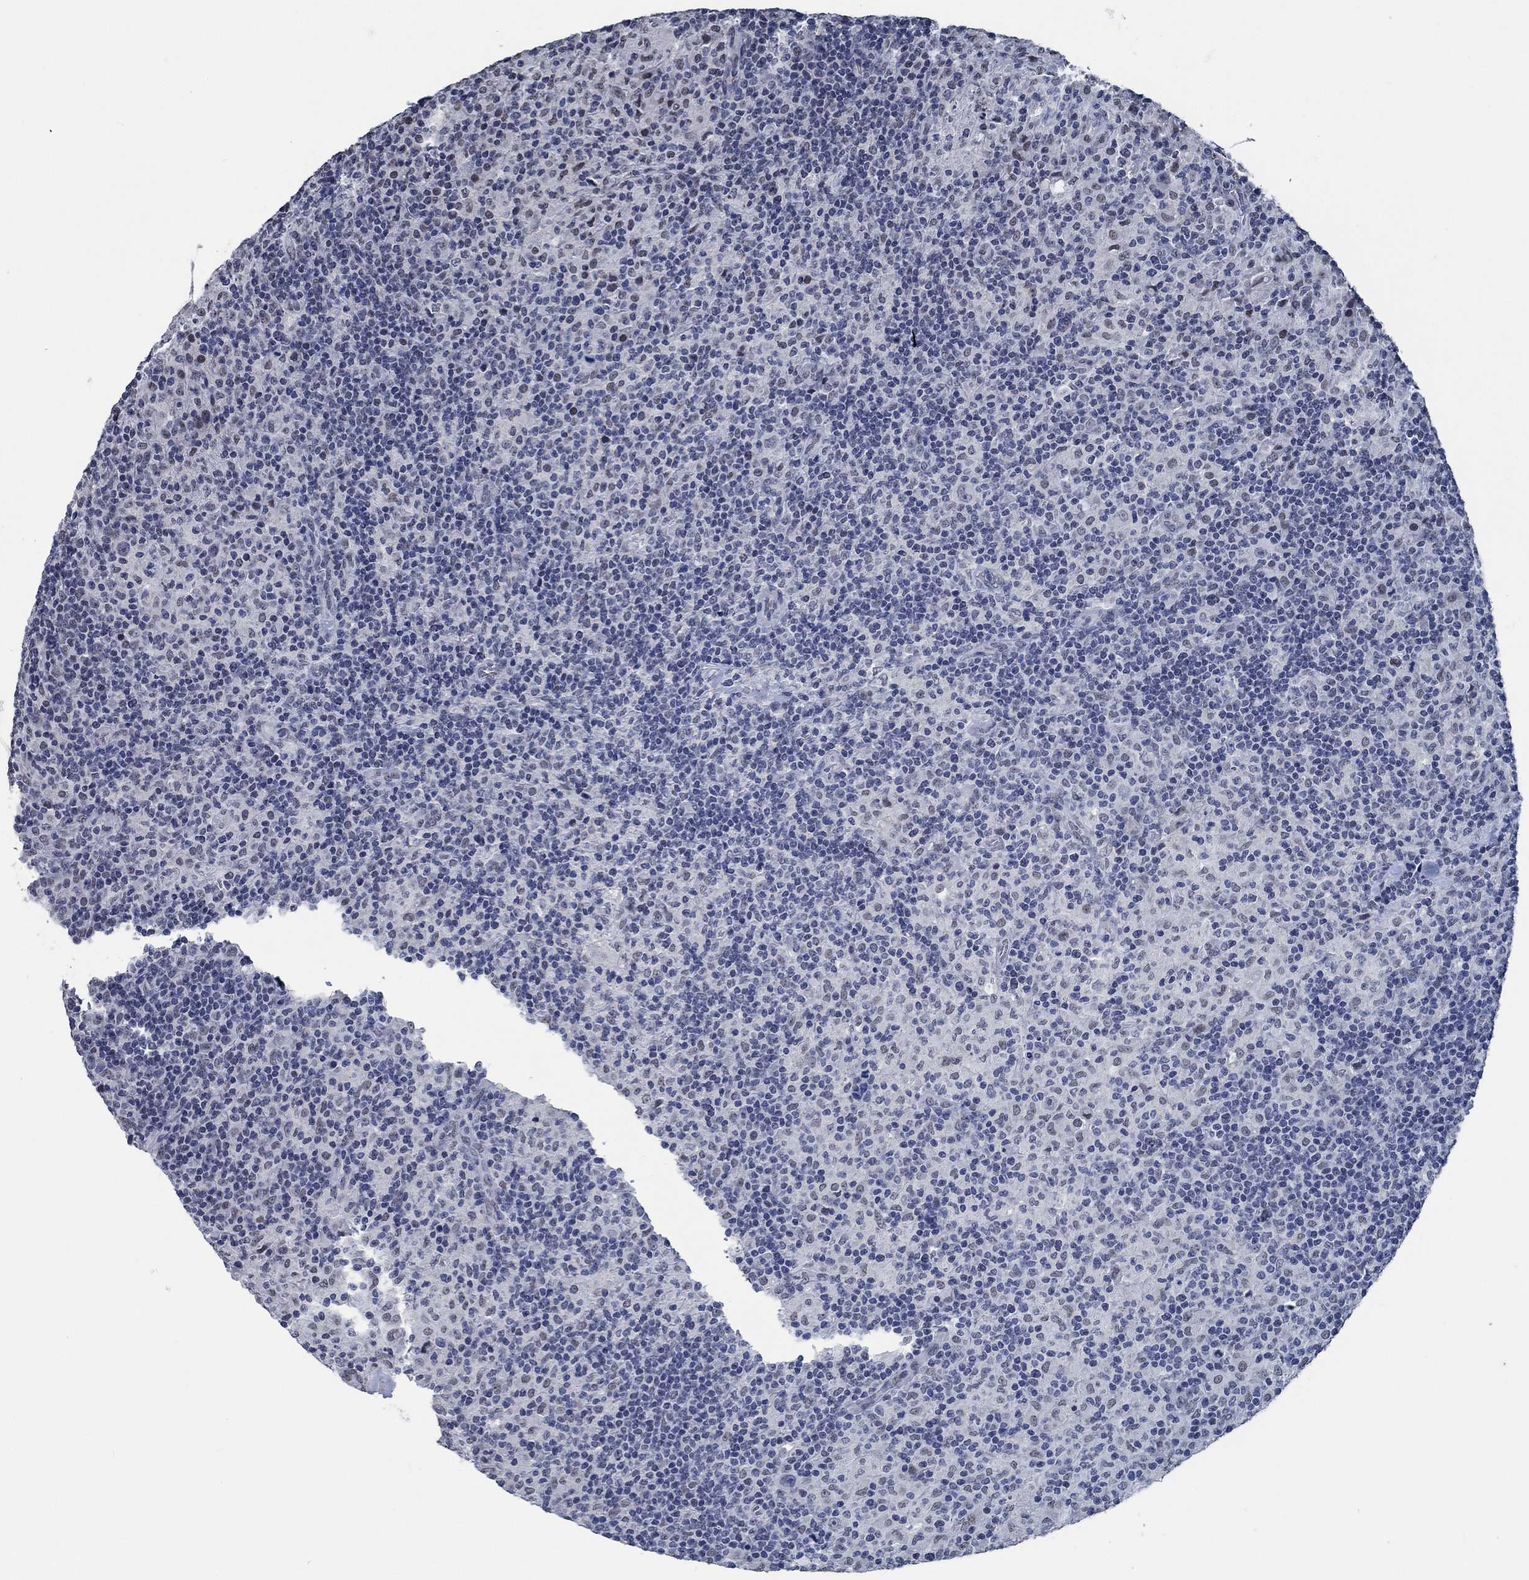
{"staining": {"intensity": "negative", "quantity": "none", "location": "none"}, "tissue": "lymphoma", "cell_type": "Tumor cells", "image_type": "cancer", "snomed": [{"axis": "morphology", "description": "Hodgkin's disease, NOS"}, {"axis": "topography", "description": "Lymph node"}], "caption": "The immunohistochemistry photomicrograph has no significant expression in tumor cells of Hodgkin's disease tissue.", "gene": "OBSCN", "patient": {"sex": "male", "age": 70}}